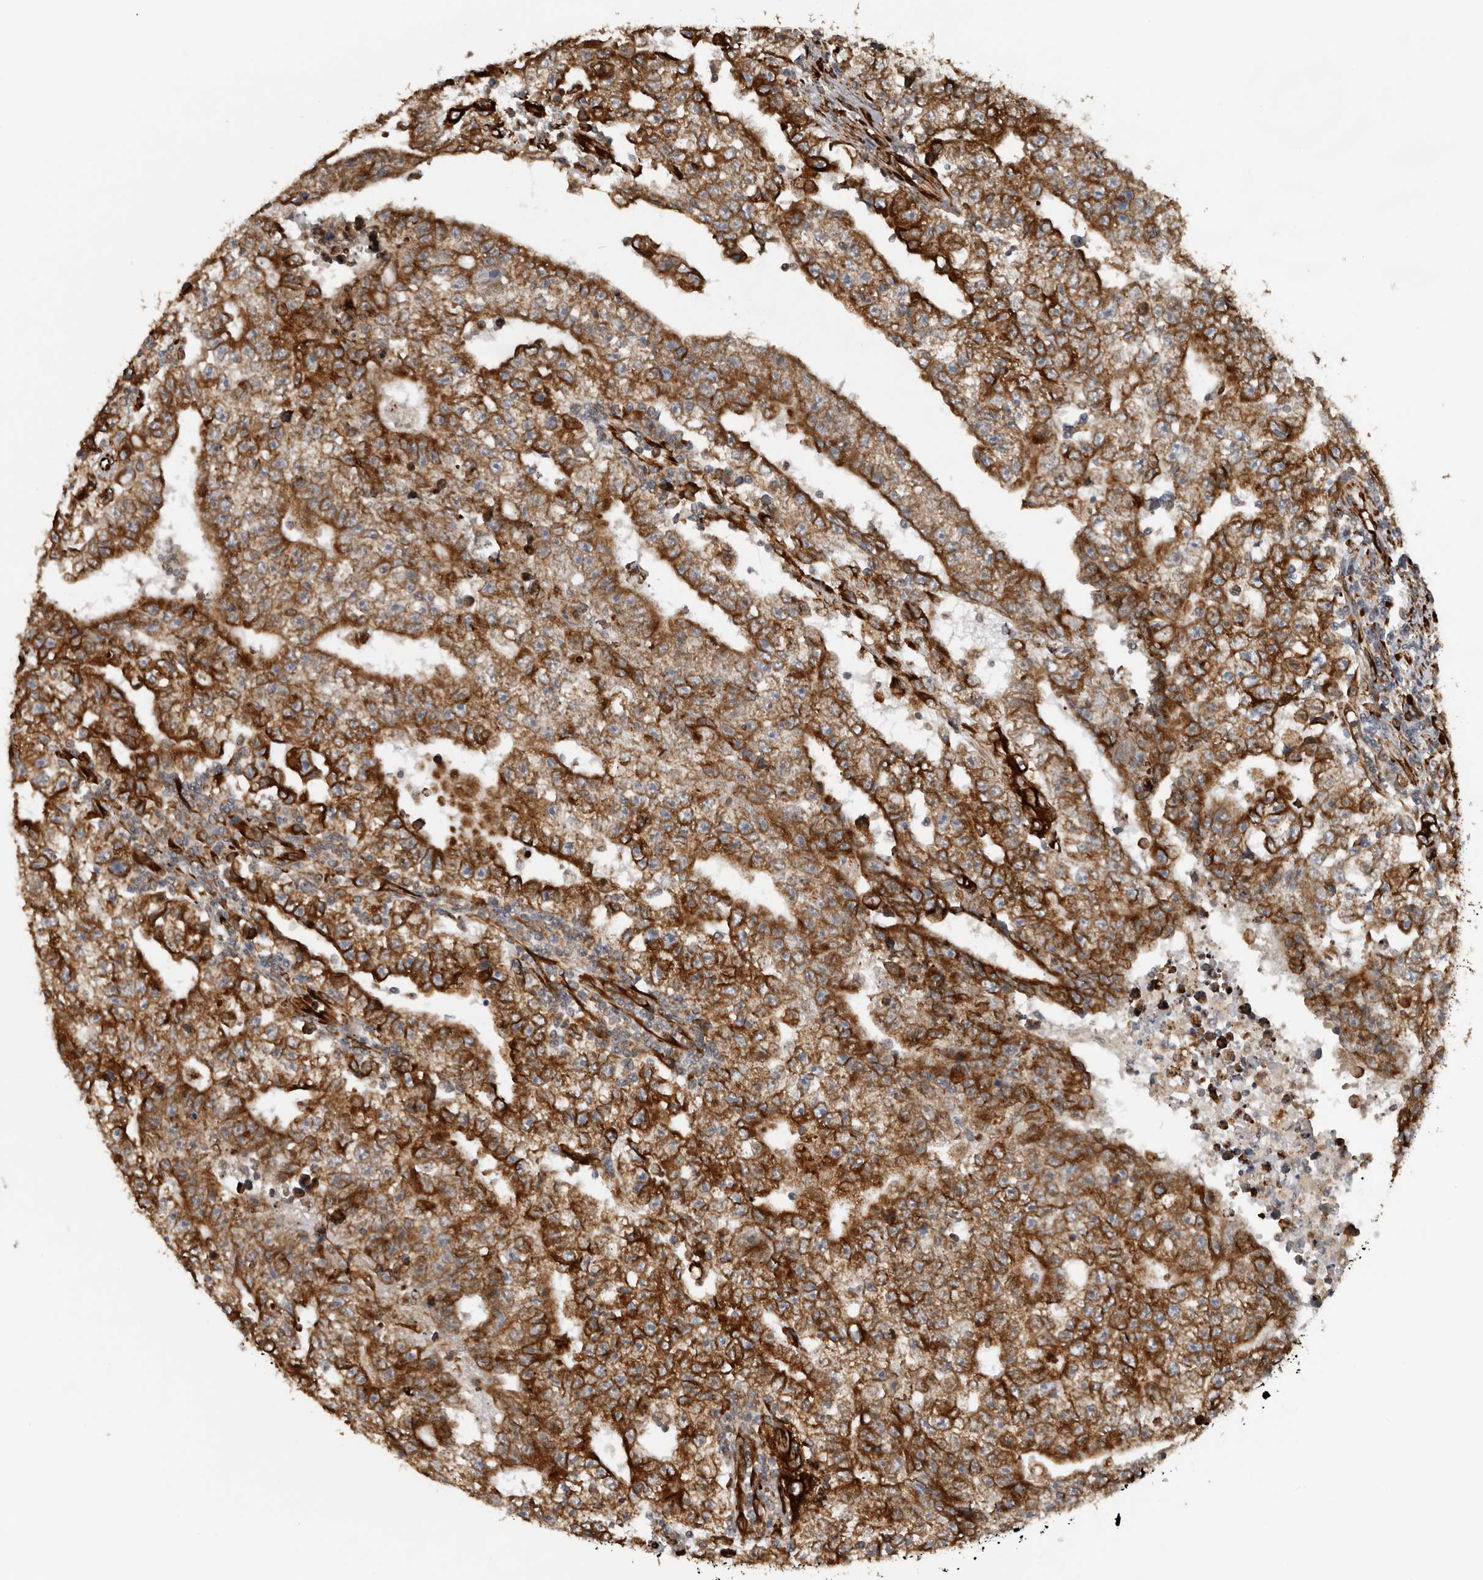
{"staining": {"intensity": "strong", "quantity": ">75%", "location": "cytoplasmic/membranous"}, "tissue": "testis cancer", "cell_type": "Tumor cells", "image_type": "cancer", "snomed": [{"axis": "morphology", "description": "Carcinoma, Embryonal, NOS"}, {"axis": "topography", "description": "Testis"}], "caption": "Testis cancer was stained to show a protein in brown. There is high levels of strong cytoplasmic/membranous expression in approximately >75% of tumor cells.", "gene": "CEP350", "patient": {"sex": "male", "age": 25}}